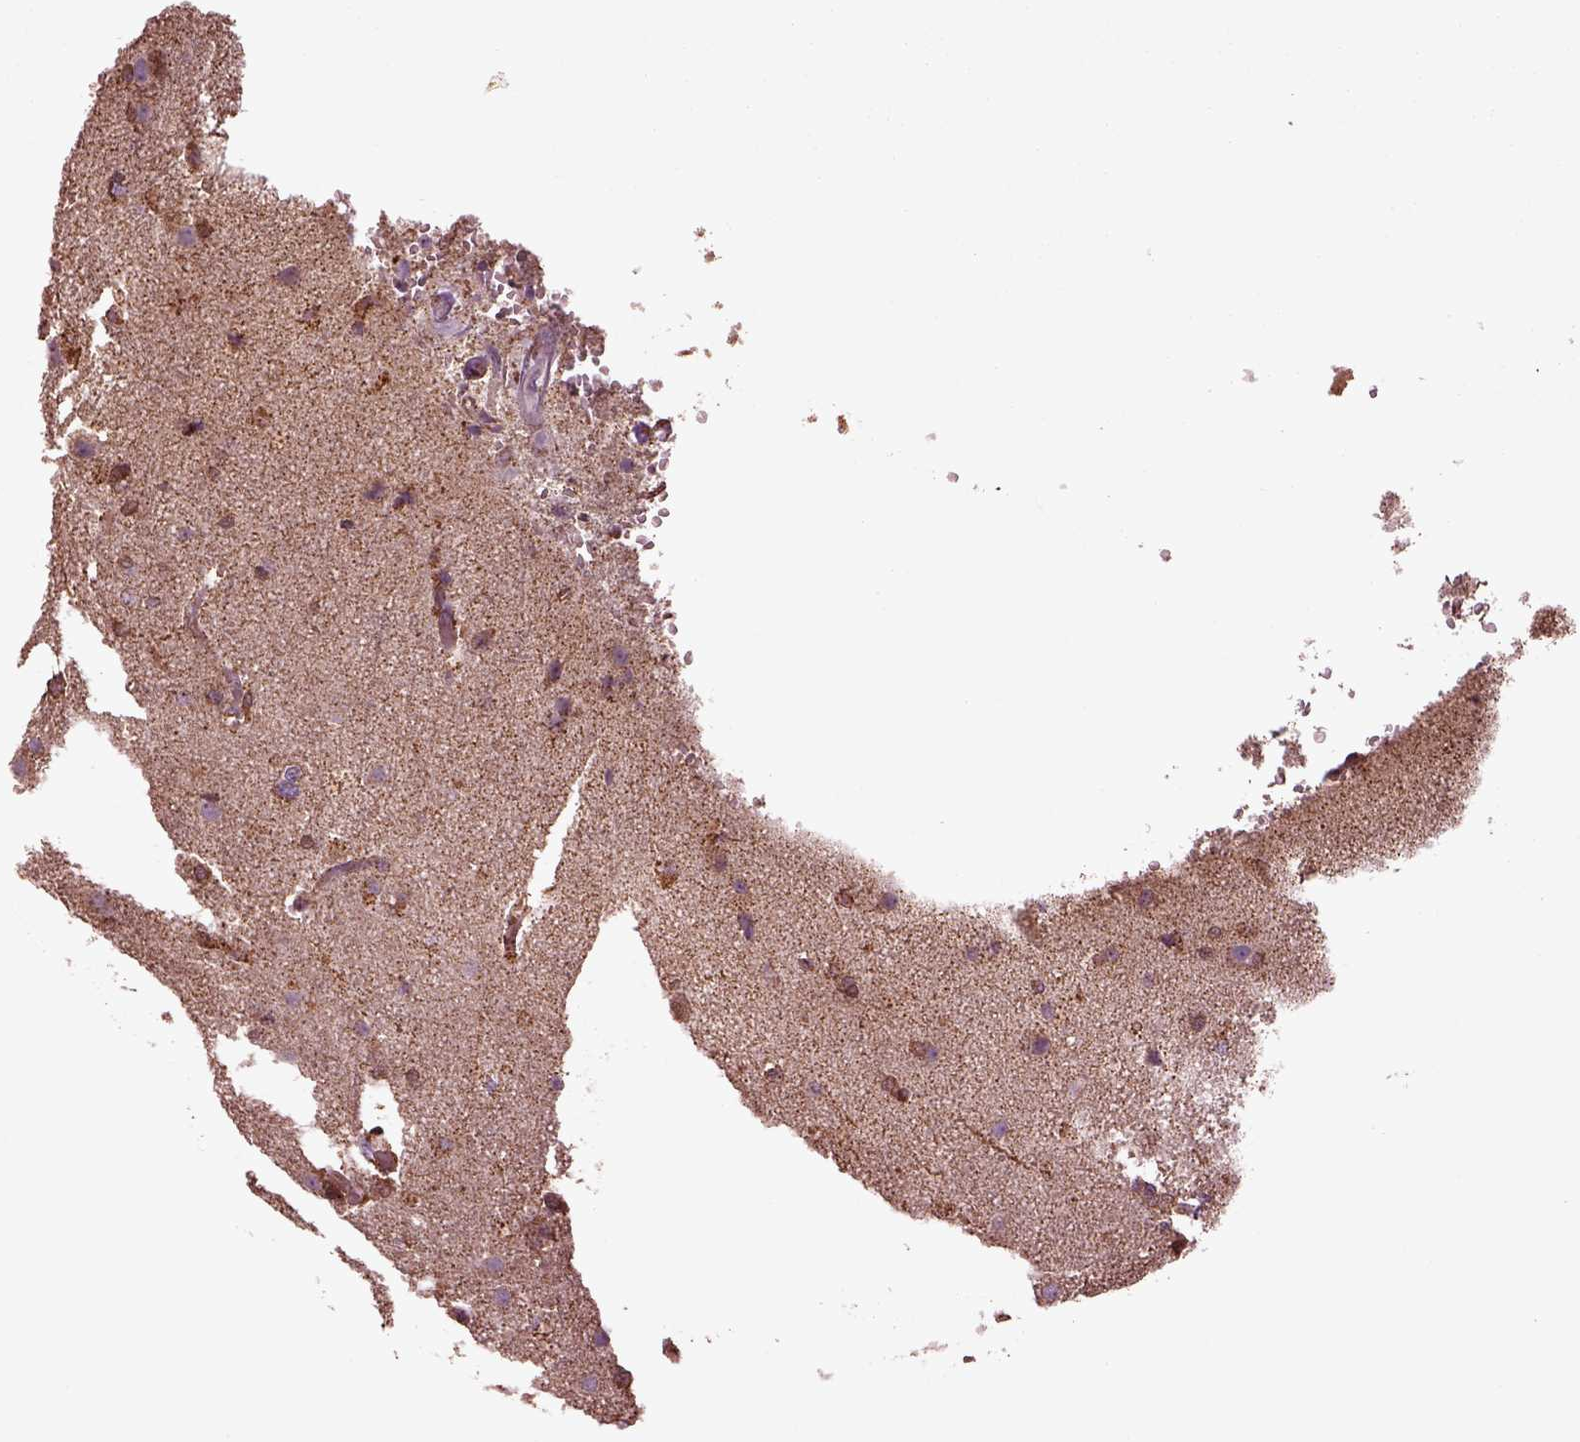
{"staining": {"intensity": "weak", "quantity": ">75%", "location": "cytoplasmic/membranous"}, "tissue": "glioma", "cell_type": "Tumor cells", "image_type": "cancer", "snomed": [{"axis": "morphology", "description": "Glioma, malignant, High grade"}, {"axis": "topography", "description": "Brain"}], "caption": "High-grade glioma (malignant) tissue displays weak cytoplasmic/membranous expression in approximately >75% of tumor cells, visualized by immunohistochemistry.", "gene": "TMEM254", "patient": {"sex": "male", "age": 68}}